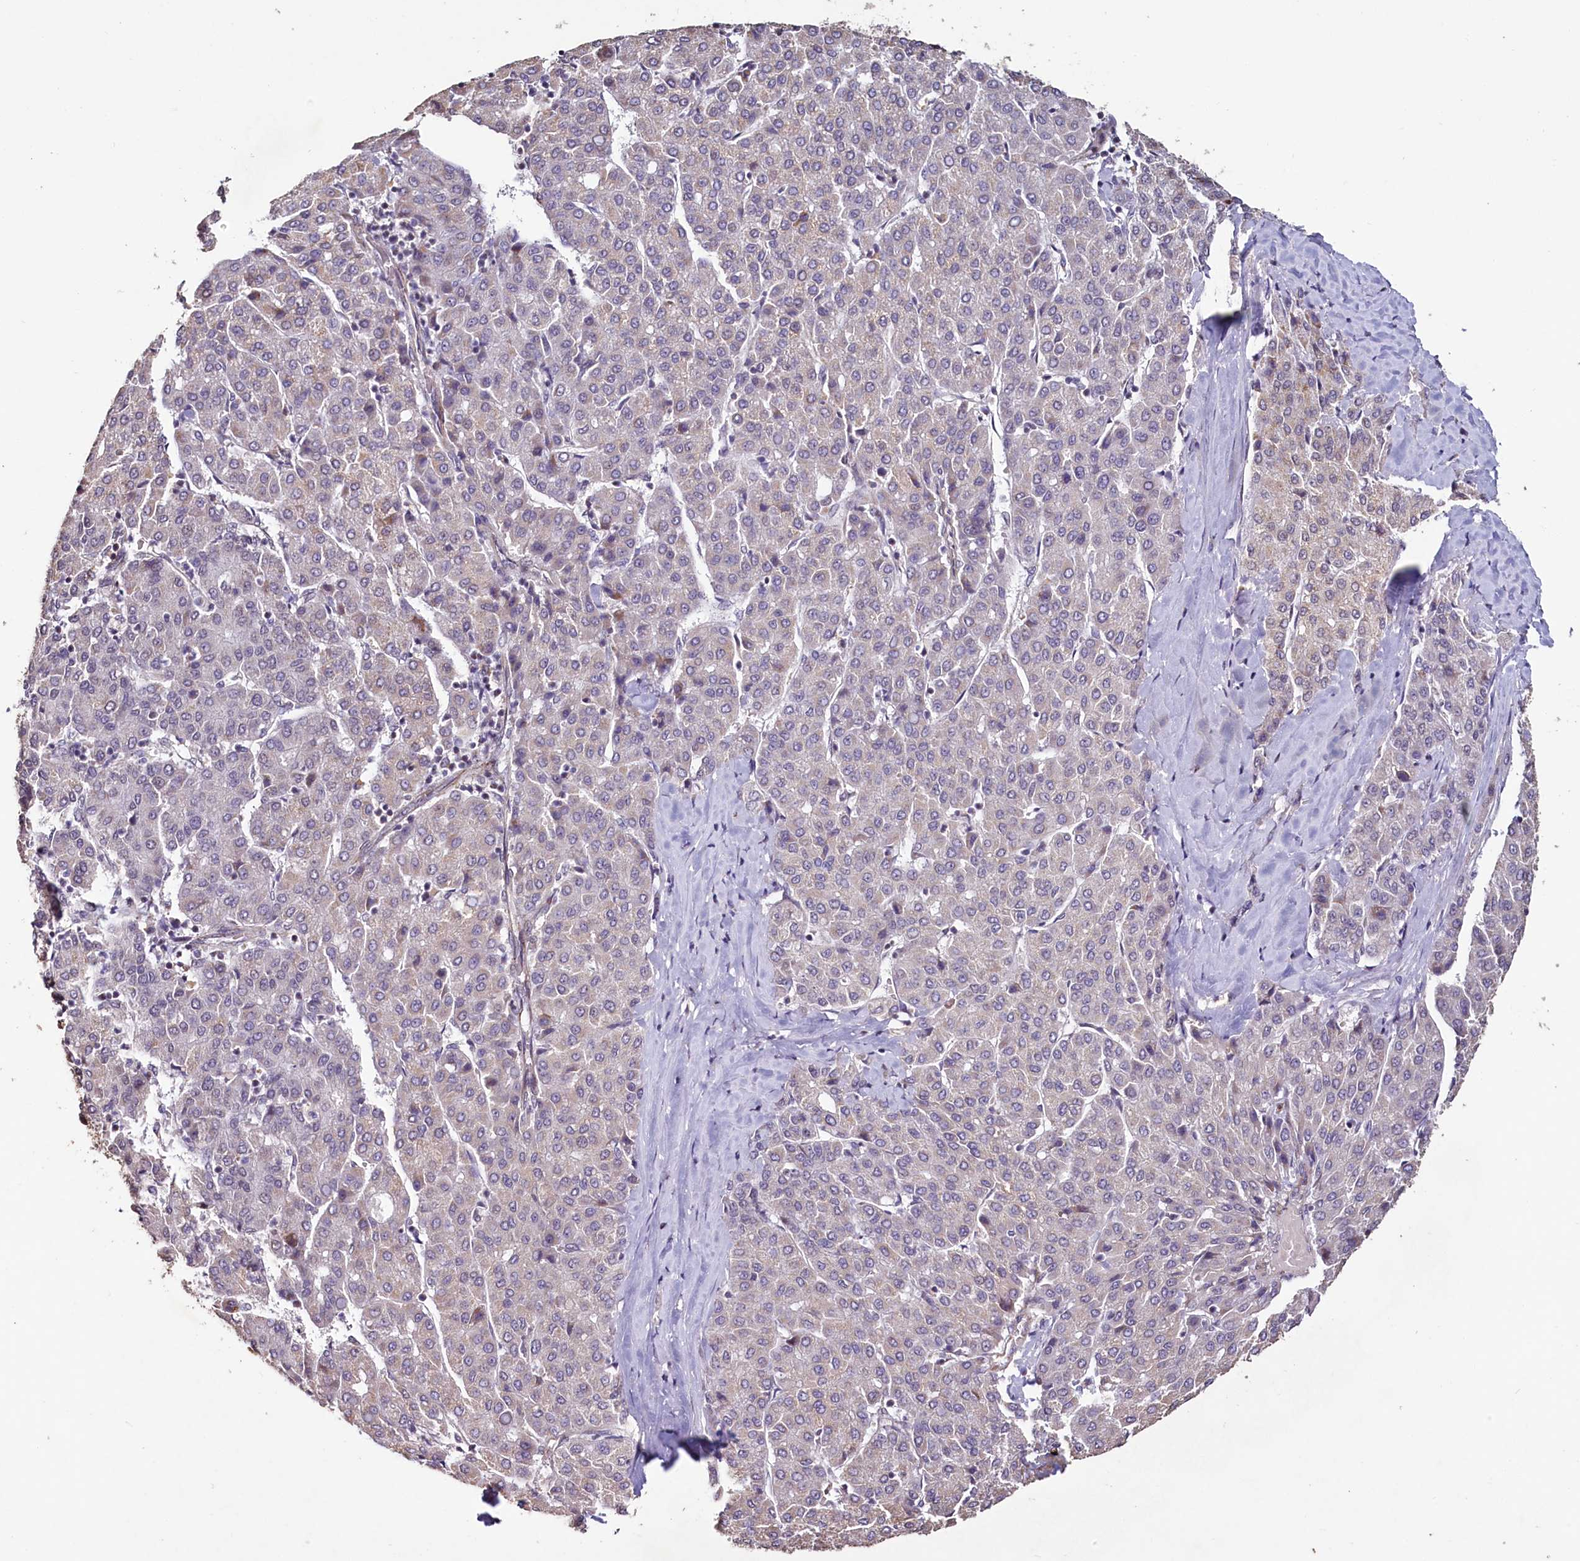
{"staining": {"intensity": "strong", "quantity": "25%-75%", "location": "cytoplasmic/membranous"}, "tissue": "liver cancer", "cell_type": "Tumor cells", "image_type": "cancer", "snomed": [{"axis": "morphology", "description": "Carcinoma, Hepatocellular, NOS"}, {"axis": "topography", "description": "Liver"}], "caption": "Immunohistochemical staining of human hepatocellular carcinoma (liver) demonstrates high levels of strong cytoplasmic/membranous staining in approximately 25%-75% of tumor cells. (brown staining indicates protein expression, while blue staining denotes nuclei).", "gene": "PDE6D", "patient": {"sex": "male", "age": 65}}